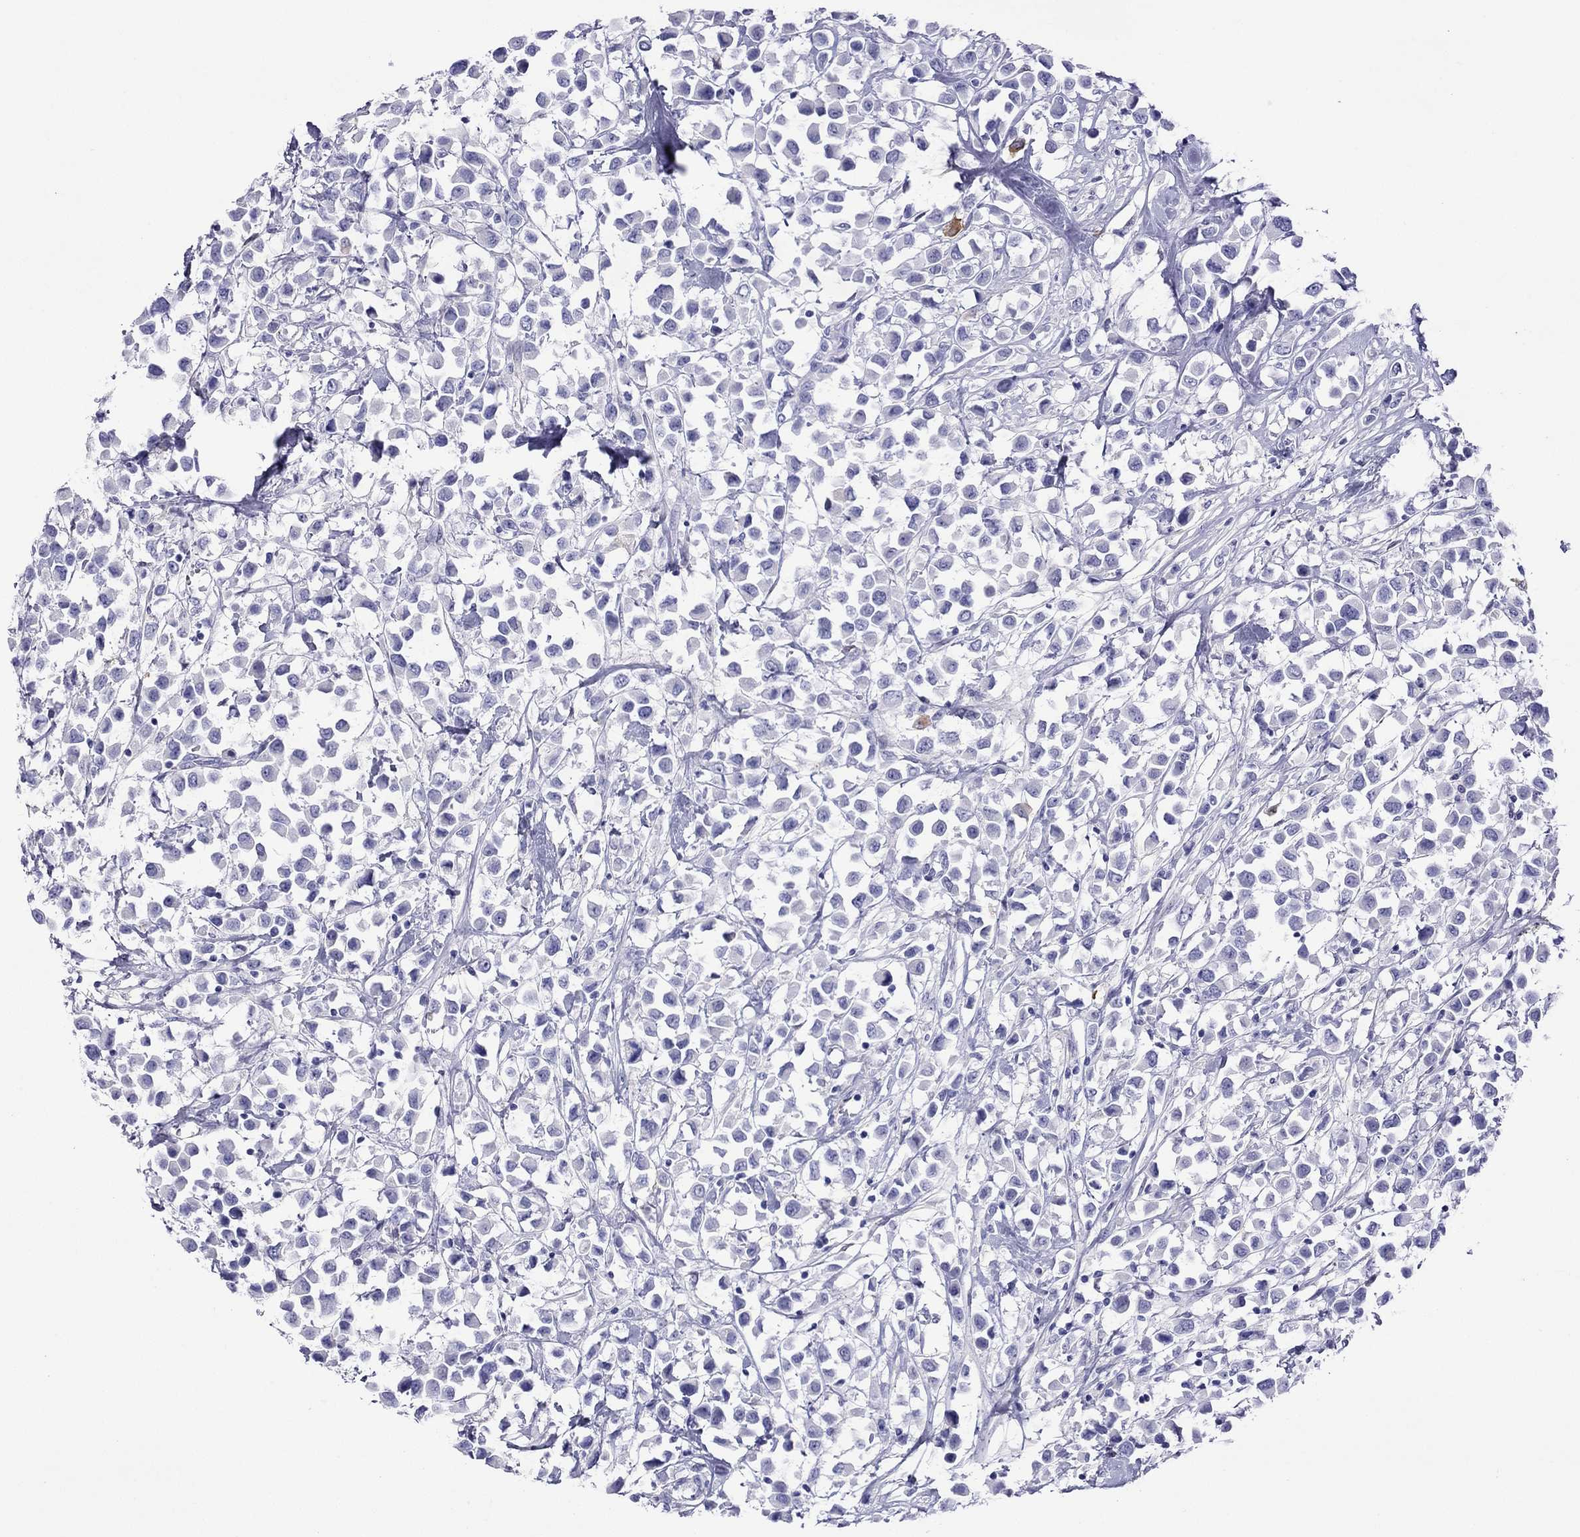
{"staining": {"intensity": "negative", "quantity": "none", "location": "none"}, "tissue": "breast cancer", "cell_type": "Tumor cells", "image_type": "cancer", "snomed": [{"axis": "morphology", "description": "Duct carcinoma"}, {"axis": "topography", "description": "Breast"}], "caption": "Immunohistochemistry histopathology image of human breast cancer (invasive ductal carcinoma) stained for a protein (brown), which exhibits no expression in tumor cells.", "gene": "SLC30A8", "patient": {"sex": "female", "age": 61}}